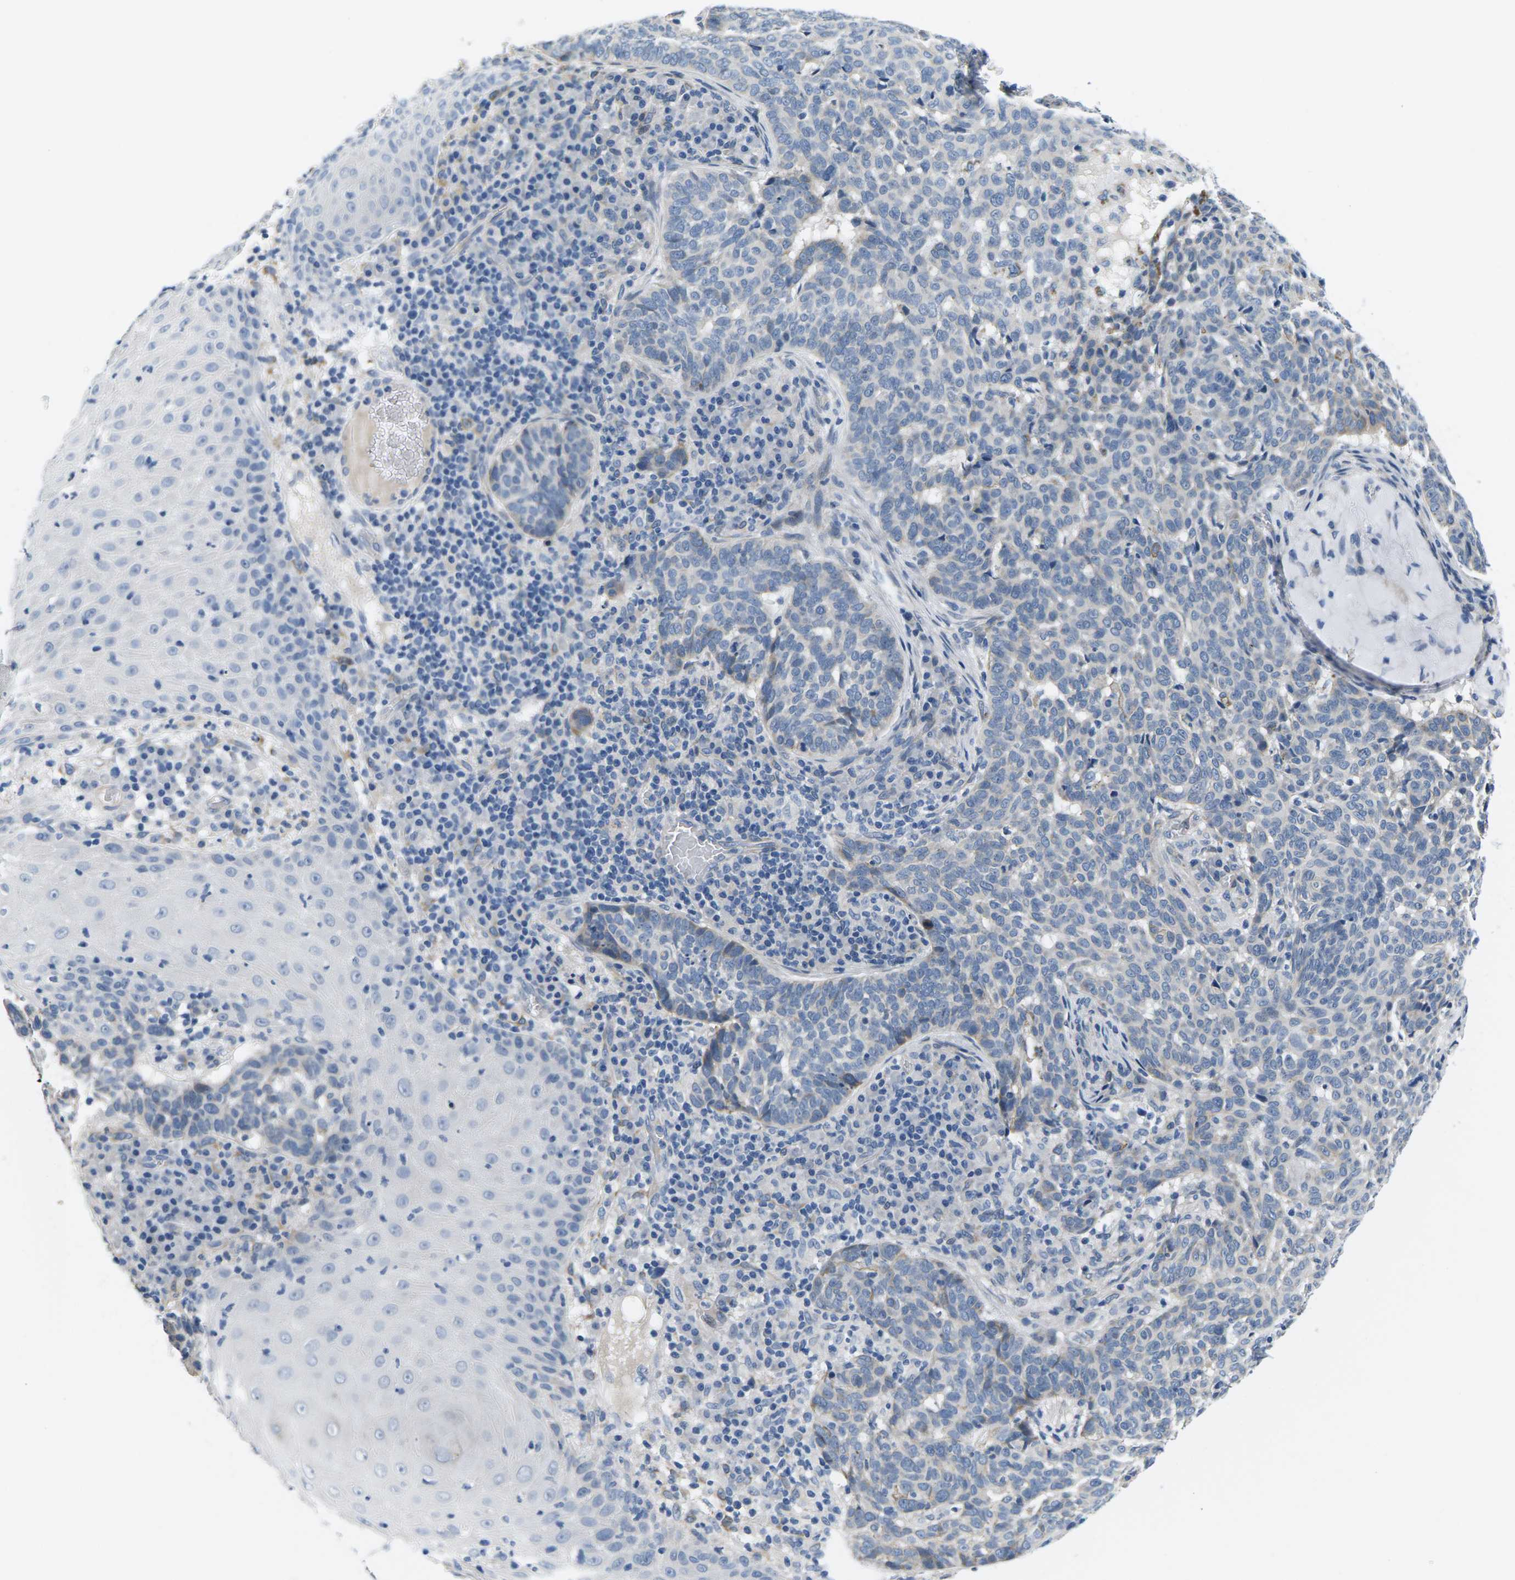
{"staining": {"intensity": "negative", "quantity": "none", "location": "none"}, "tissue": "skin cancer", "cell_type": "Tumor cells", "image_type": "cancer", "snomed": [{"axis": "morphology", "description": "Basal cell carcinoma"}, {"axis": "topography", "description": "Skin"}], "caption": "This is an immunohistochemistry (IHC) photomicrograph of human skin basal cell carcinoma. There is no expression in tumor cells.", "gene": "TSPAN2", "patient": {"sex": "male", "age": 85}}